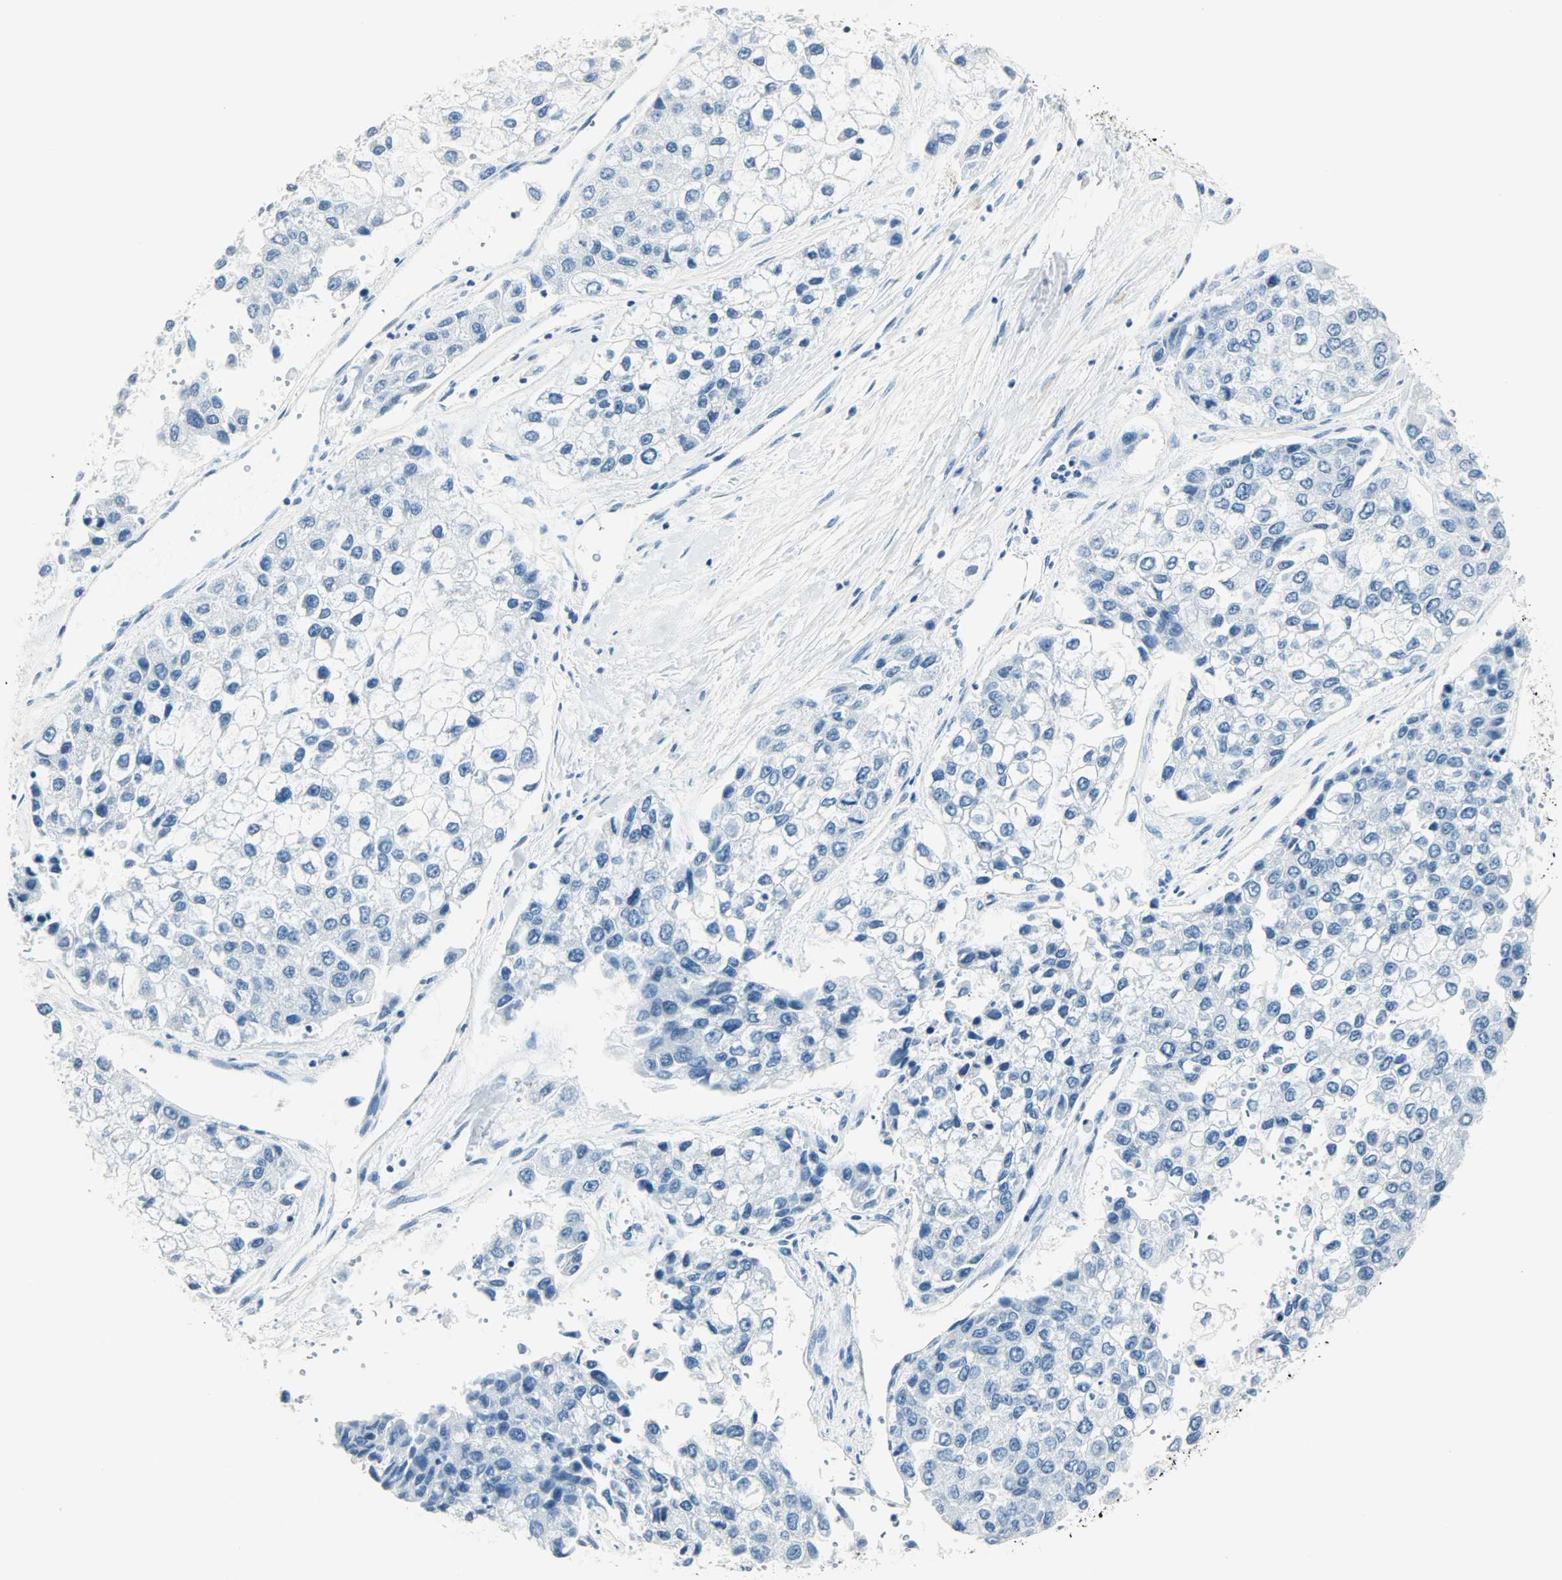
{"staining": {"intensity": "negative", "quantity": "none", "location": "none"}, "tissue": "liver cancer", "cell_type": "Tumor cells", "image_type": "cancer", "snomed": [{"axis": "morphology", "description": "Carcinoma, Hepatocellular, NOS"}, {"axis": "topography", "description": "Liver"}], "caption": "Immunohistochemistry of human liver cancer displays no positivity in tumor cells.", "gene": "PTPN6", "patient": {"sex": "female", "age": 66}}